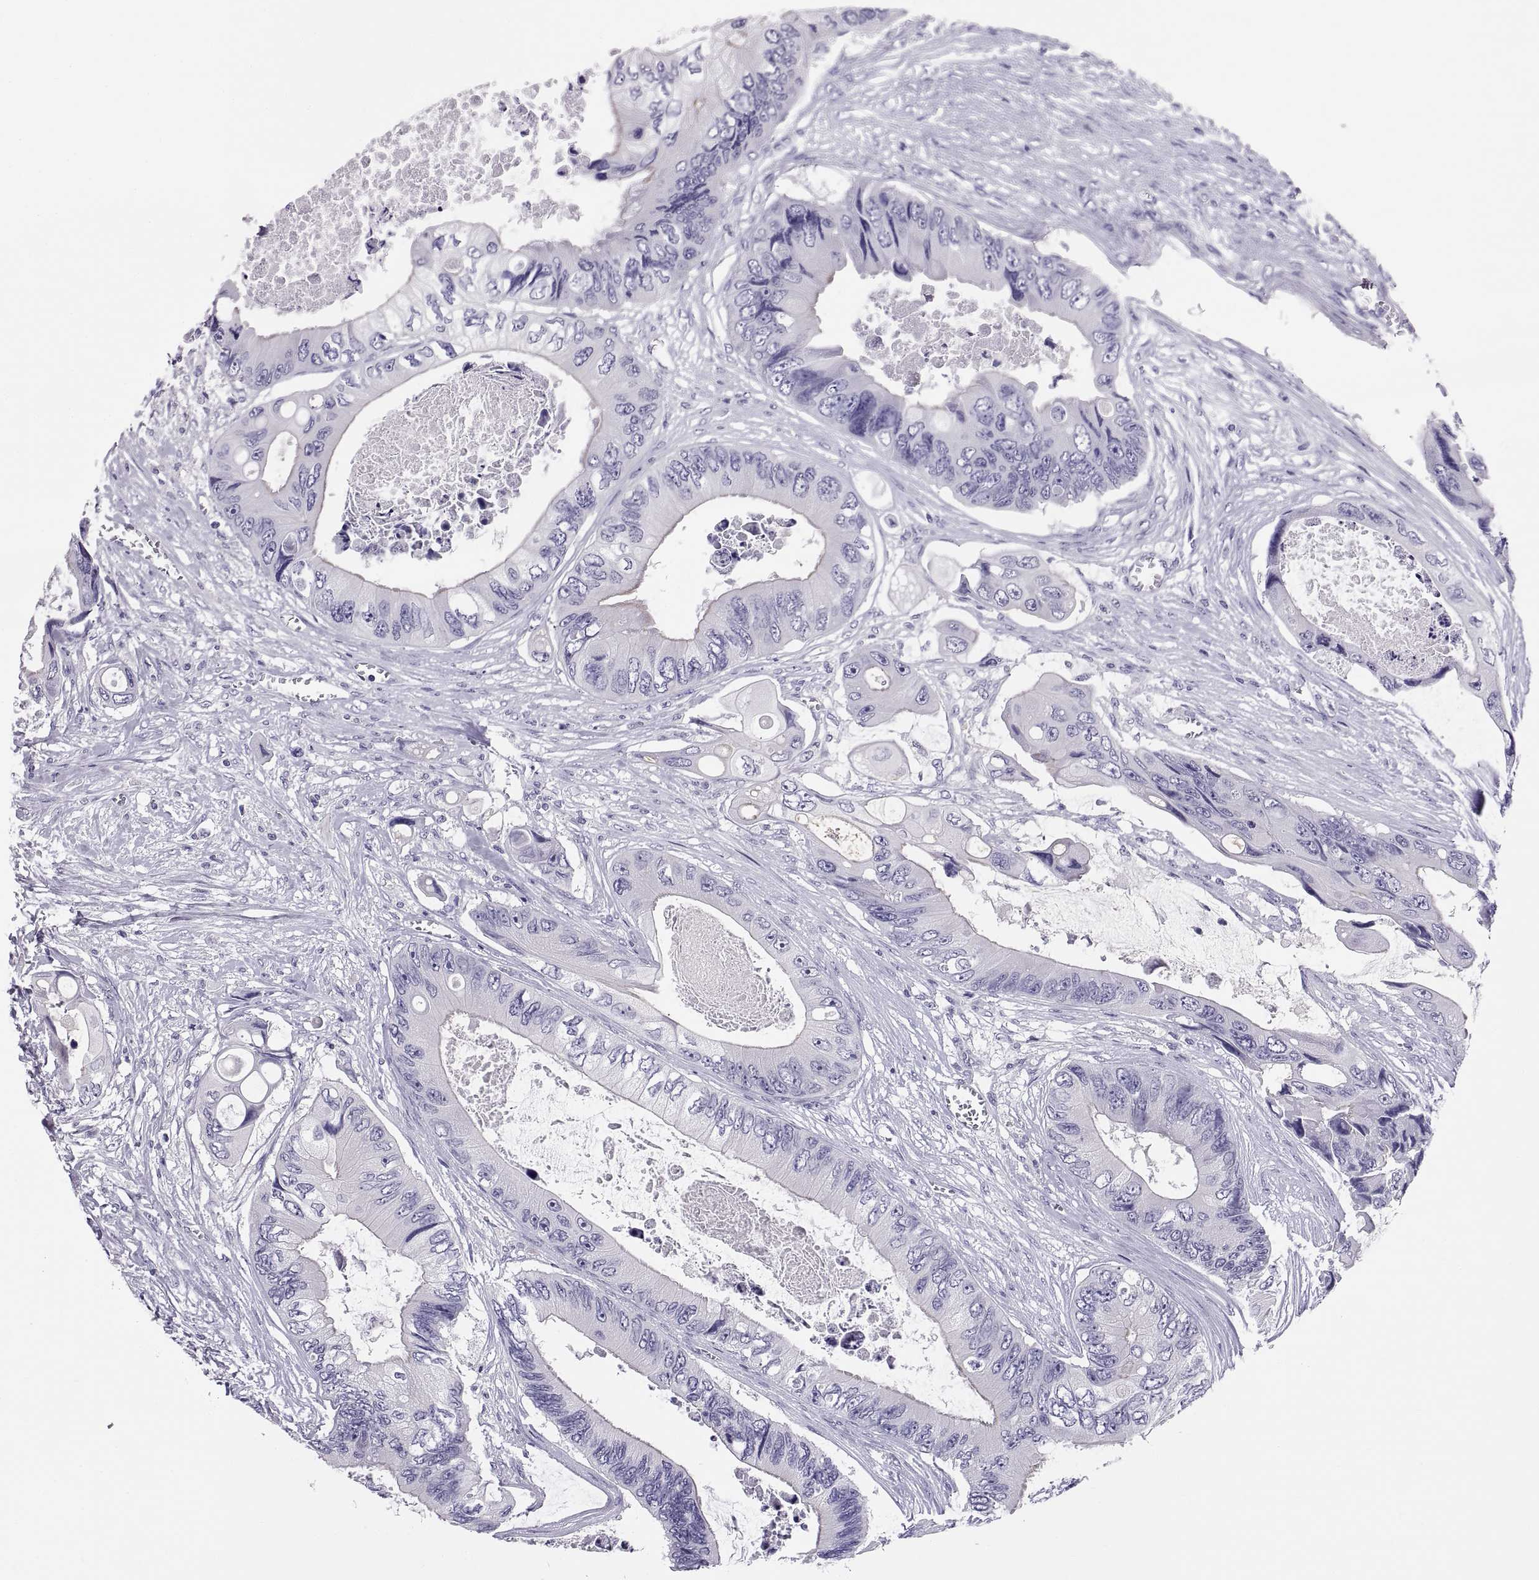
{"staining": {"intensity": "negative", "quantity": "none", "location": "none"}, "tissue": "colorectal cancer", "cell_type": "Tumor cells", "image_type": "cancer", "snomed": [{"axis": "morphology", "description": "Adenocarcinoma, NOS"}, {"axis": "topography", "description": "Rectum"}], "caption": "This is an IHC micrograph of human colorectal cancer. There is no expression in tumor cells.", "gene": "RNASE12", "patient": {"sex": "male", "age": 63}}